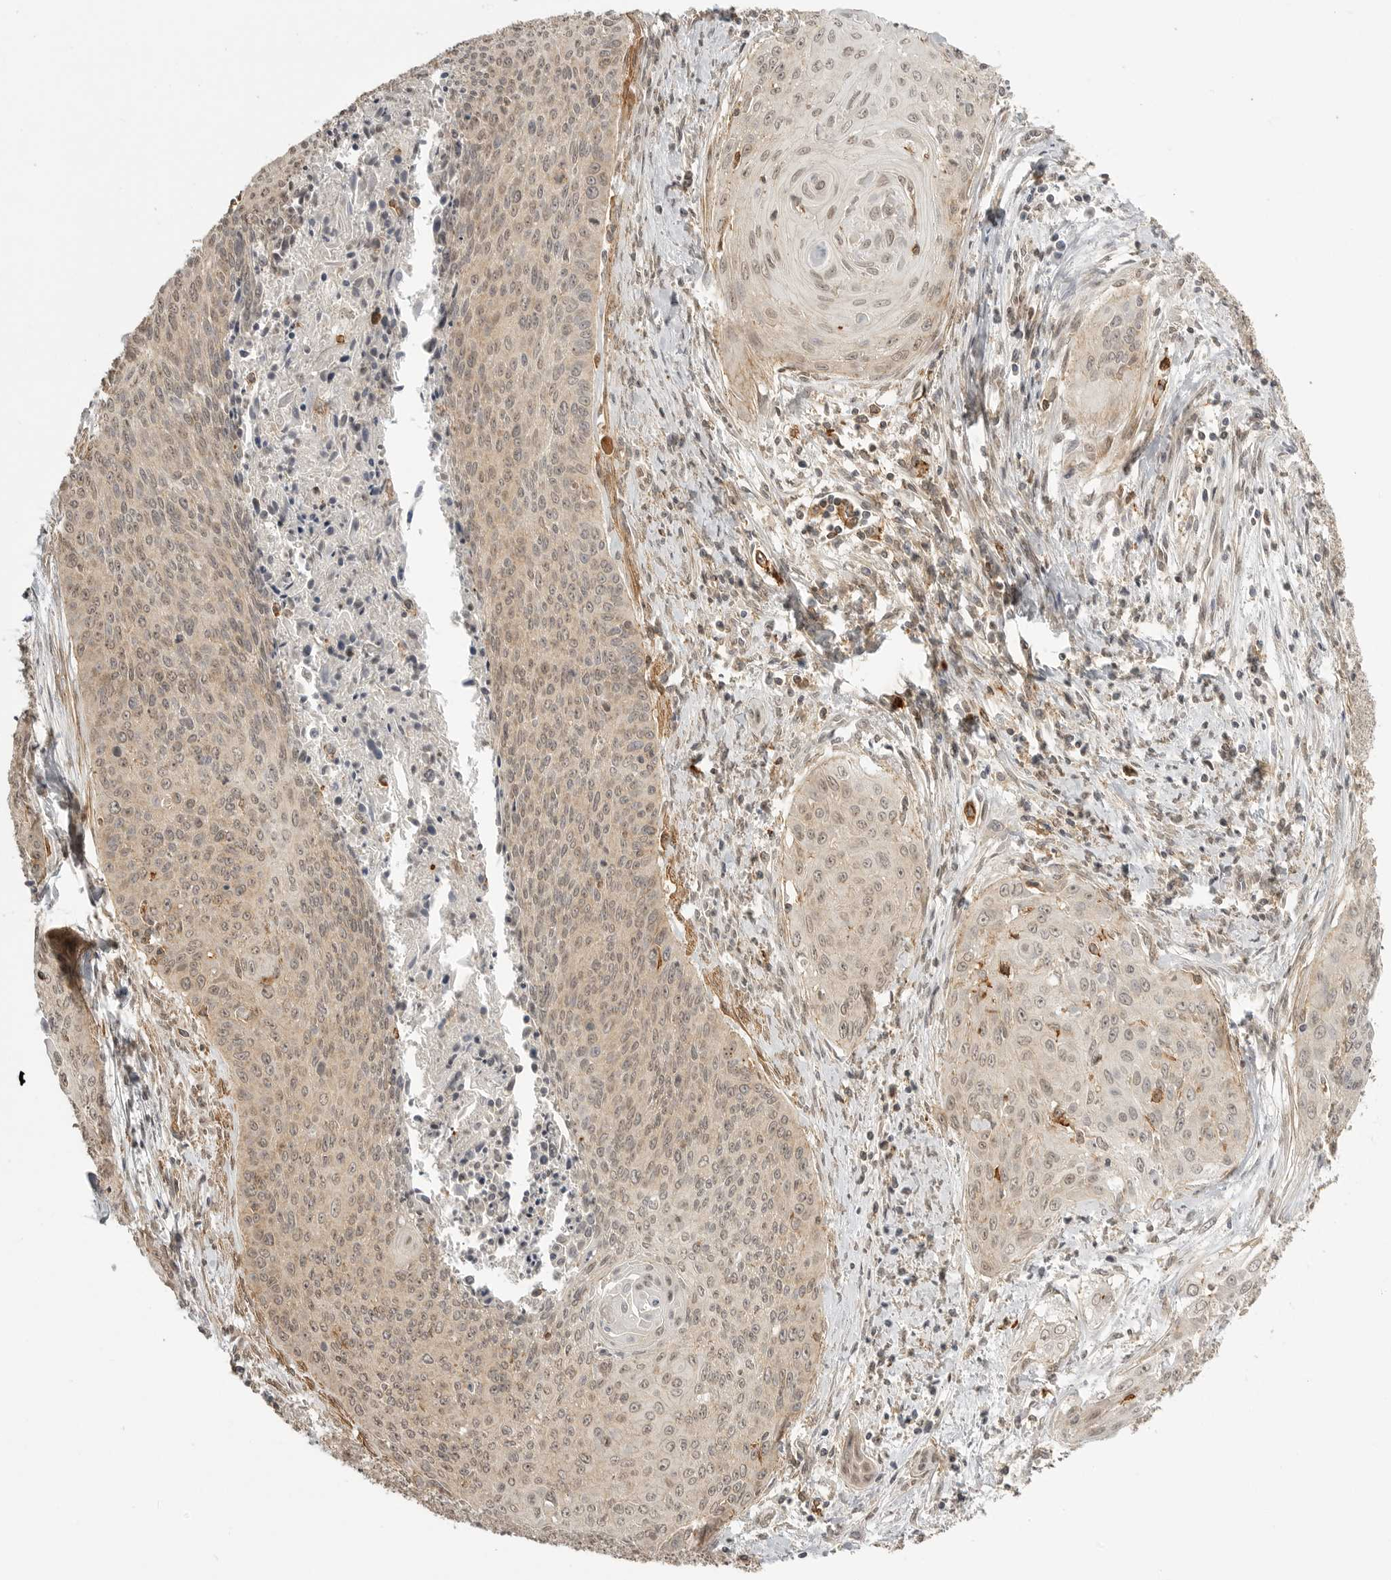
{"staining": {"intensity": "weak", "quantity": ">75%", "location": "cytoplasmic/membranous,nuclear"}, "tissue": "cervical cancer", "cell_type": "Tumor cells", "image_type": "cancer", "snomed": [{"axis": "morphology", "description": "Squamous cell carcinoma, NOS"}, {"axis": "topography", "description": "Cervix"}], "caption": "Human squamous cell carcinoma (cervical) stained with a protein marker displays weak staining in tumor cells.", "gene": "GPC2", "patient": {"sex": "female", "age": 55}}